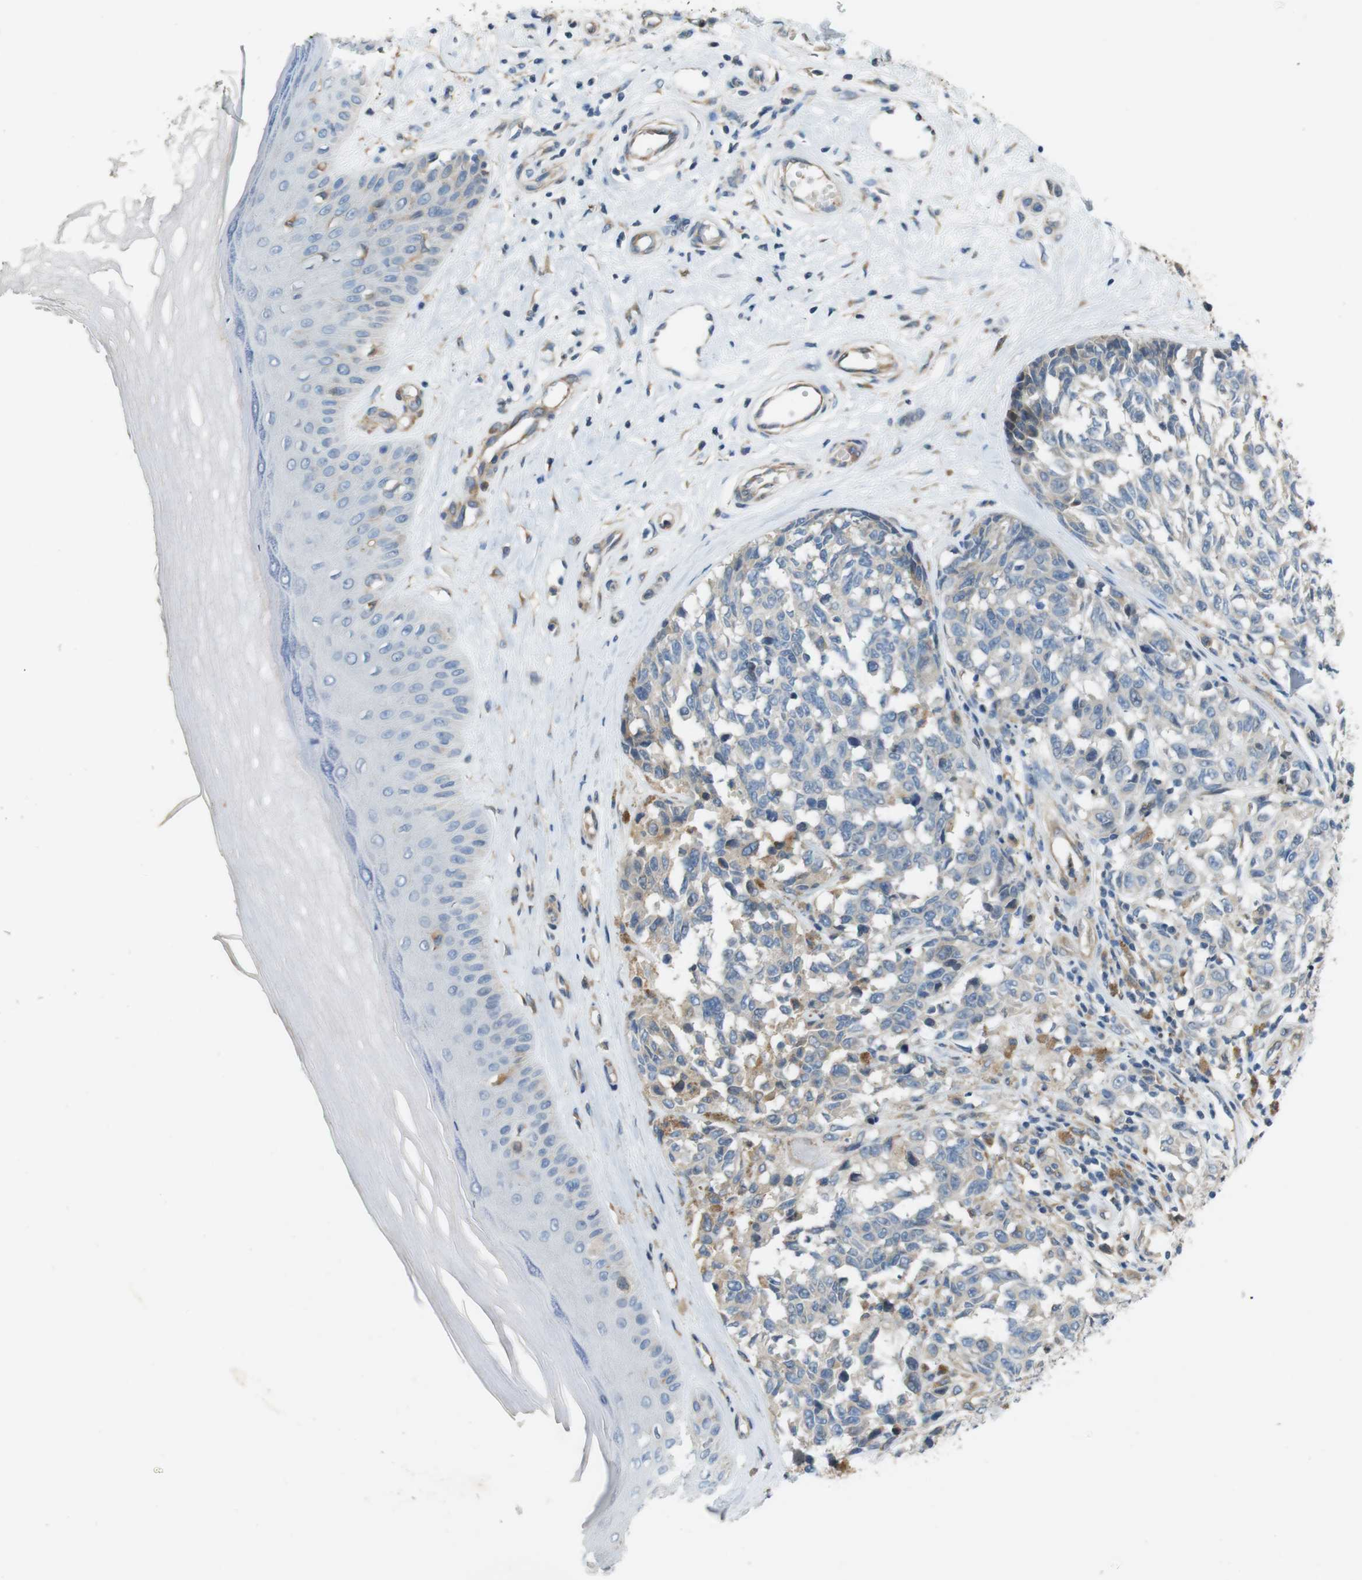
{"staining": {"intensity": "negative", "quantity": "none", "location": "none"}, "tissue": "melanoma", "cell_type": "Tumor cells", "image_type": "cancer", "snomed": [{"axis": "morphology", "description": "Malignant melanoma, NOS"}, {"axis": "topography", "description": "Skin"}], "caption": "IHC image of malignant melanoma stained for a protein (brown), which exhibits no expression in tumor cells. (DAB (3,3'-diaminobenzidine) immunohistochemistry with hematoxylin counter stain).", "gene": "PCDH10", "patient": {"sex": "female", "age": 64}}